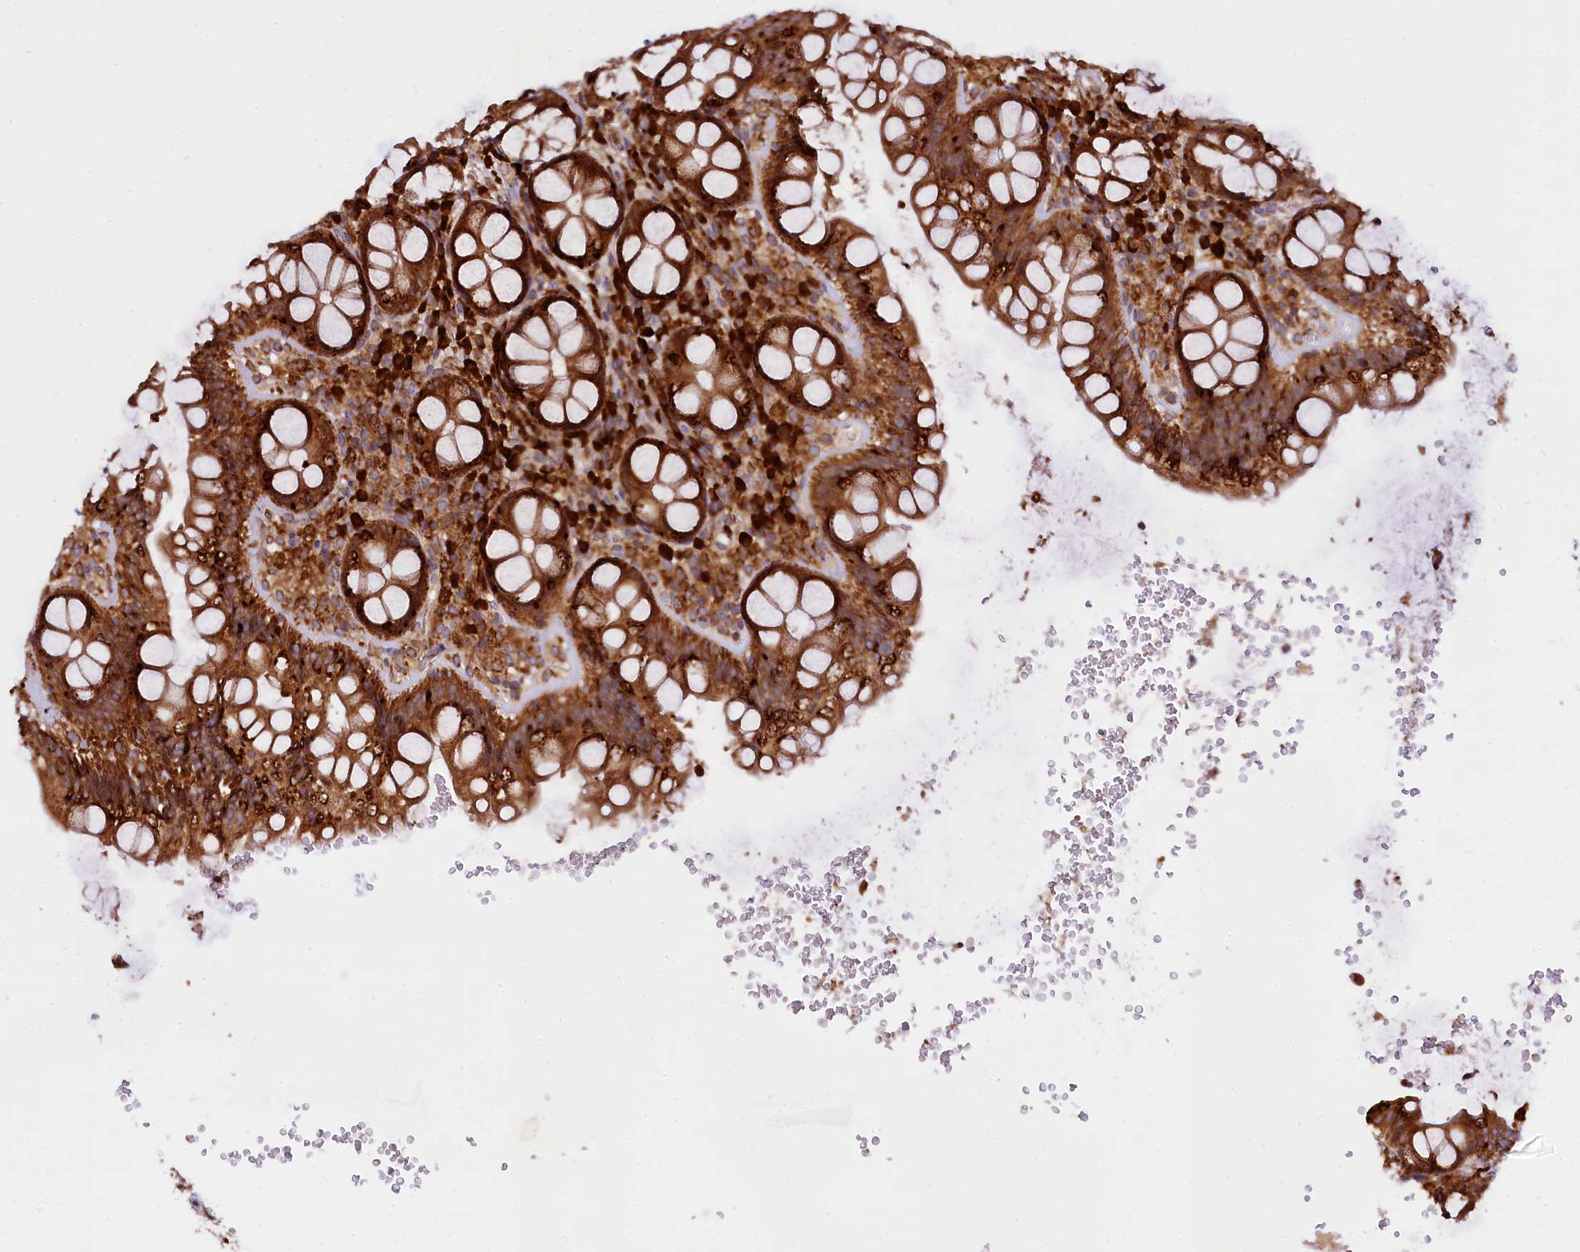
{"staining": {"intensity": "strong", "quantity": ">75%", "location": "cytoplasmic/membranous"}, "tissue": "rectum", "cell_type": "Glandular cells", "image_type": "normal", "snomed": [{"axis": "morphology", "description": "Normal tissue, NOS"}, {"axis": "topography", "description": "Rectum"}], "caption": "Protein staining shows strong cytoplasmic/membranous expression in approximately >75% of glandular cells in normal rectum.", "gene": "UFM1", "patient": {"sex": "male", "age": 83}}